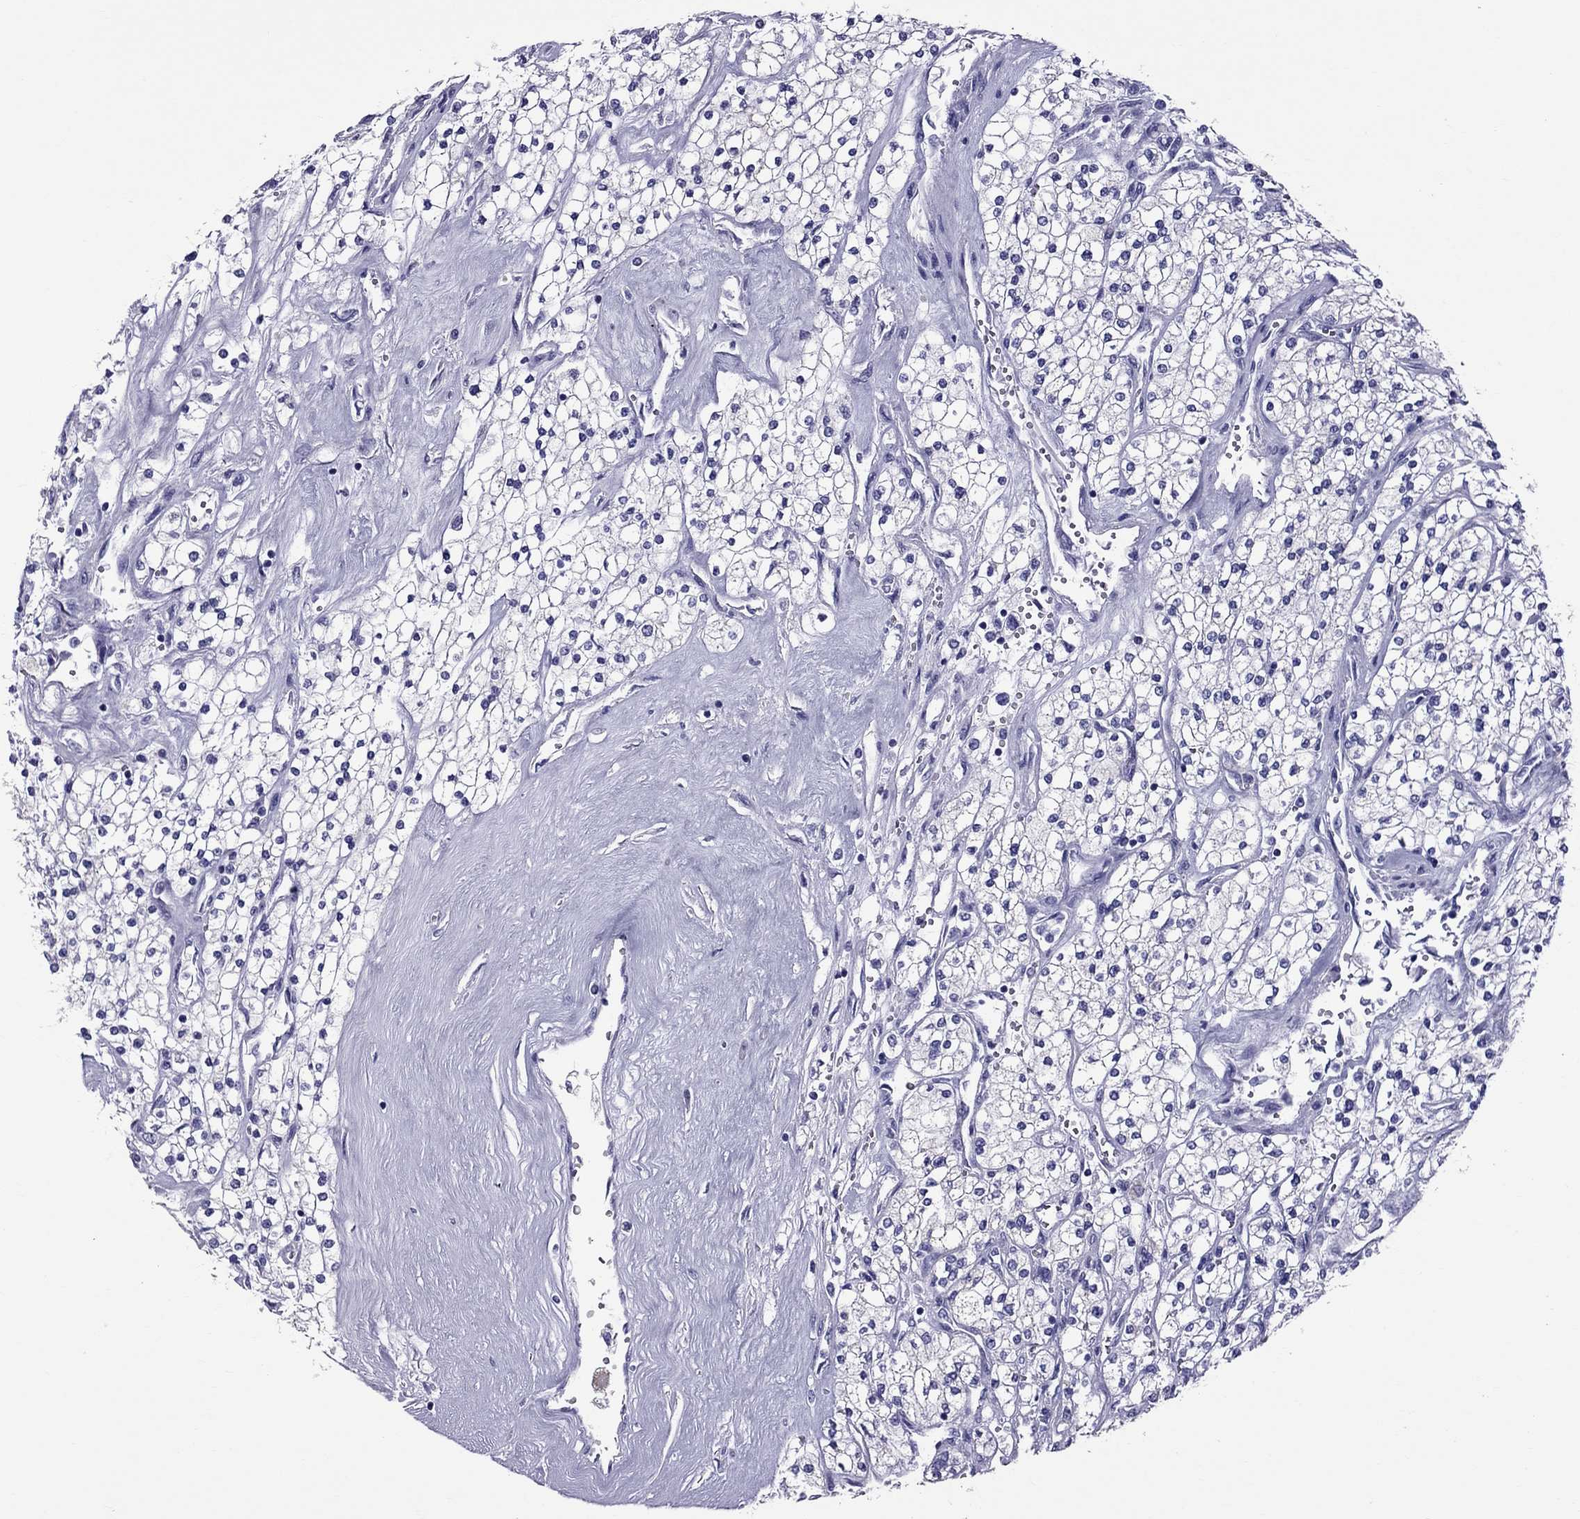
{"staining": {"intensity": "negative", "quantity": "none", "location": "none"}, "tissue": "renal cancer", "cell_type": "Tumor cells", "image_type": "cancer", "snomed": [{"axis": "morphology", "description": "Adenocarcinoma, NOS"}, {"axis": "topography", "description": "Kidney"}], "caption": "Tumor cells are negative for brown protein staining in renal cancer (adenocarcinoma).", "gene": "TTLL13", "patient": {"sex": "male", "age": 80}}